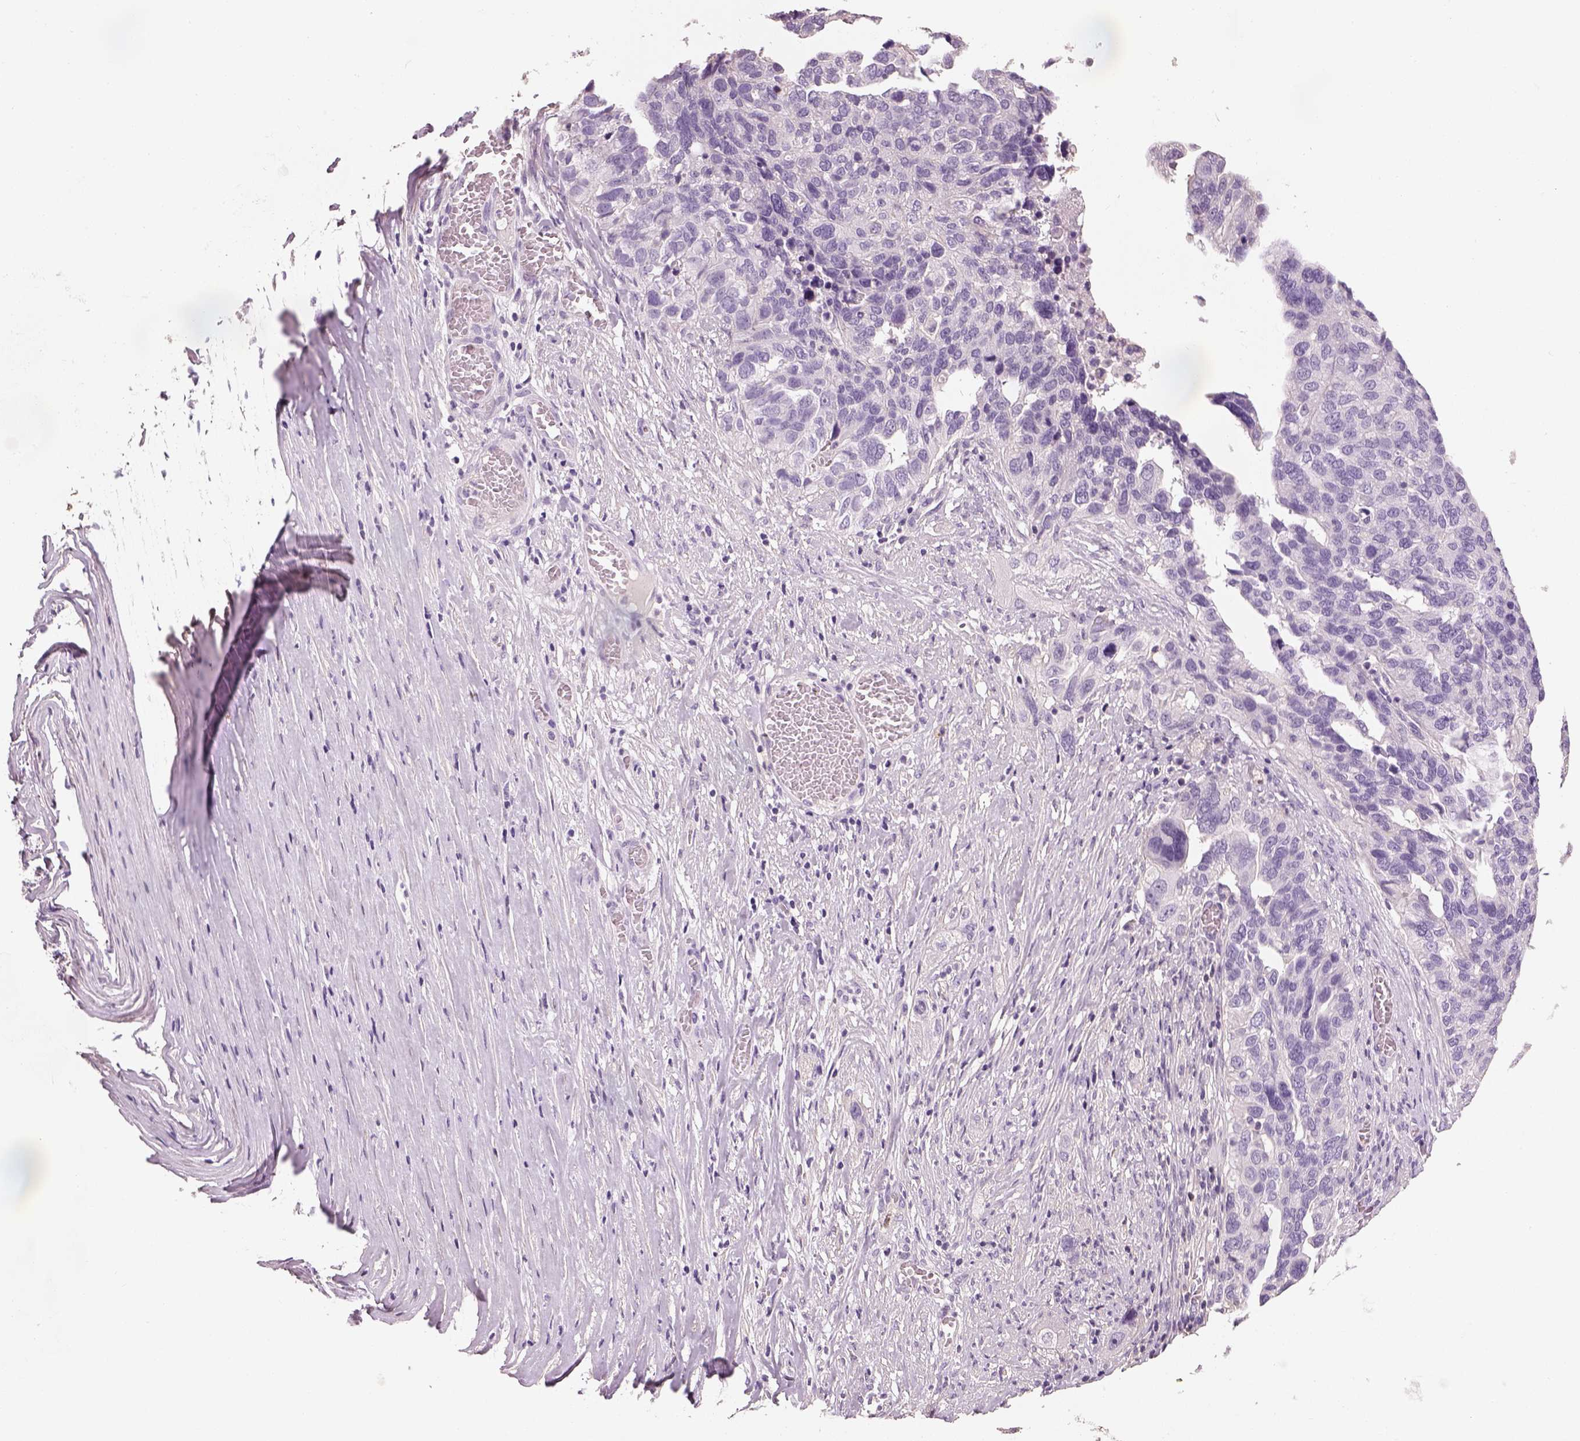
{"staining": {"intensity": "negative", "quantity": "none", "location": "none"}, "tissue": "ovarian cancer", "cell_type": "Tumor cells", "image_type": "cancer", "snomed": [{"axis": "morphology", "description": "Carcinoma, endometroid"}, {"axis": "topography", "description": "Soft tissue"}, {"axis": "topography", "description": "Ovary"}], "caption": "The photomicrograph demonstrates no significant expression in tumor cells of endometroid carcinoma (ovarian).", "gene": "OTUD6A", "patient": {"sex": "female", "age": 52}}